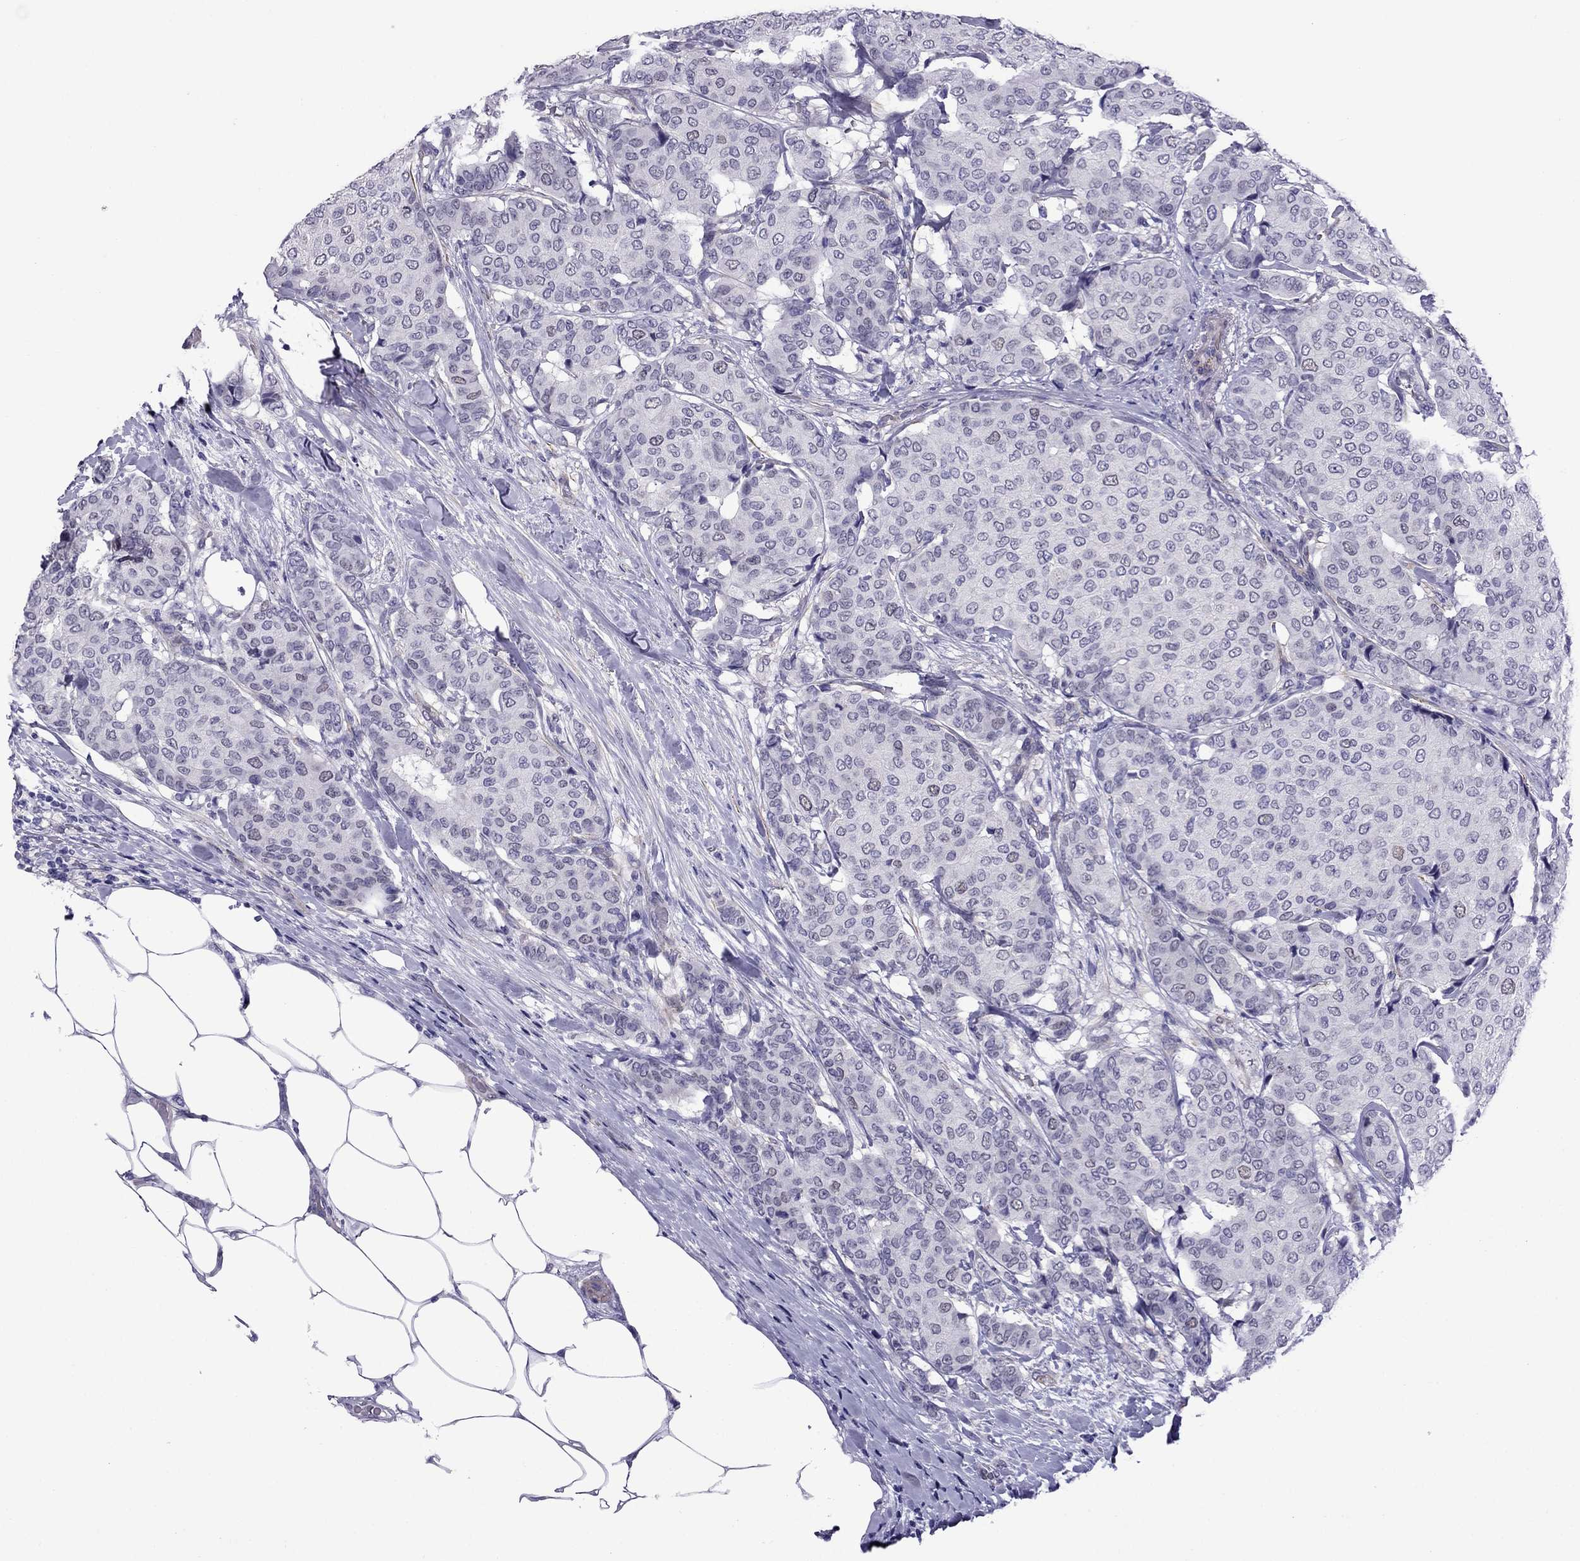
{"staining": {"intensity": "negative", "quantity": "none", "location": "none"}, "tissue": "breast cancer", "cell_type": "Tumor cells", "image_type": "cancer", "snomed": [{"axis": "morphology", "description": "Duct carcinoma"}, {"axis": "topography", "description": "Breast"}], "caption": "Tumor cells show no significant protein positivity in breast cancer. (Brightfield microscopy of DAB IHC at high magnification).", "gene": "CHRNA5", "patient": {"sex": "female", "age": 75}}